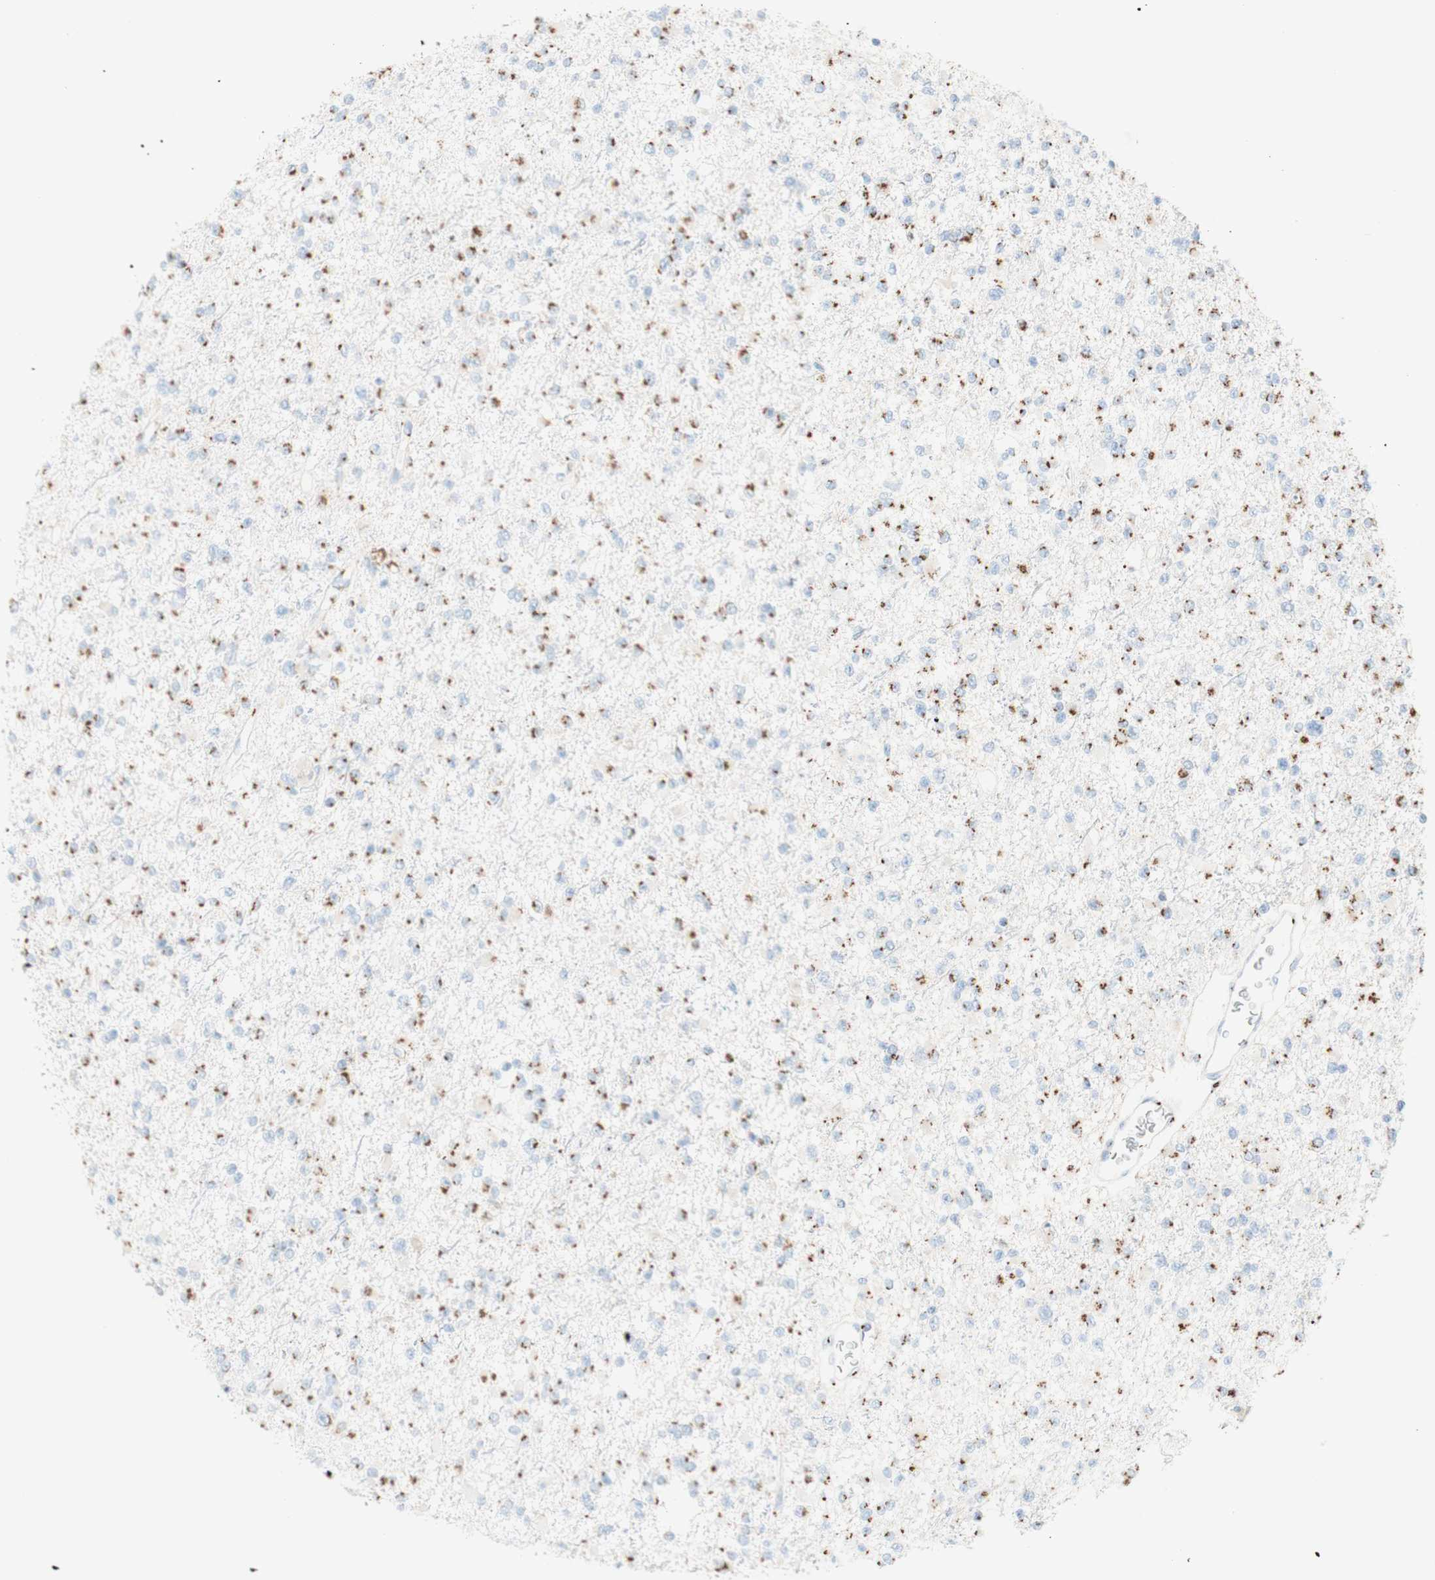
{"staining": {"intensity": "moderate", "quantity": ">75%", "location": "cytoplasmic/membranous"}, "tissue": "glioma", "cell_type": "Tumor cells", "image_type": "cancer", "snomed": [{"axis": "morphology", "description": "Glioma, malignant, Low grade"}, {"axis": "topography", "description": "Brain"}], "caption": "Low-grade glioma (malignant) stained with immunohistochemistry (IHC) shows moderate cytoplasmic/membranous positivity in about >75% of tumor cells.", "gene": "GOLGB1", "patient": {"sex": "female", "age": 22}}